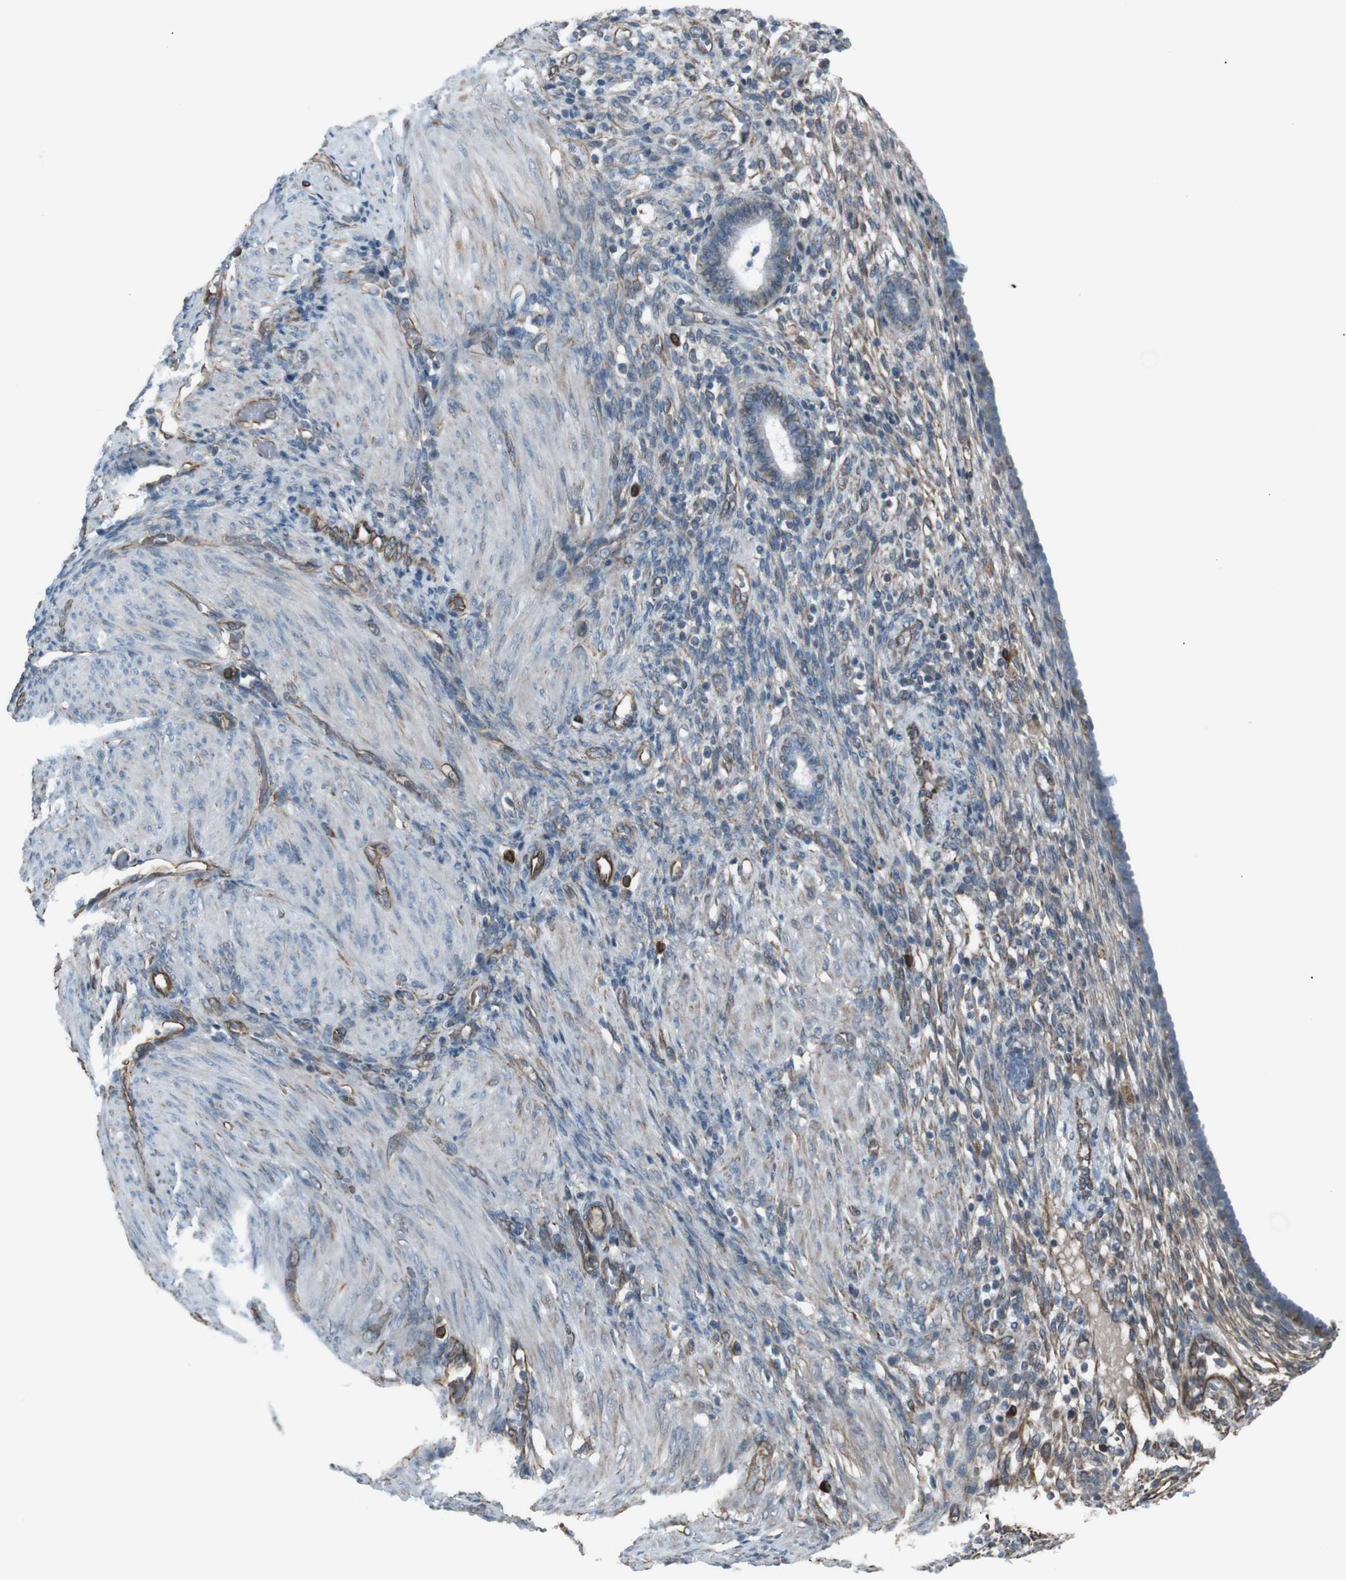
{"staining": {"intensity": "weak", "quantity": "<25%", "location": "cytoplasmic/membranous"}, "tissue": "endometrium", "cell_type": "Cells in endometrial stroma", "image_type": "normal", "snomed": [{"axis": "morphology", "description": "Normal tissue, NOS"}, {"axis": "topography", "description": "Endometrium"}], "caption": "A histopathology image of human endometrium is negative for staining in cells in endometrial stroma. Nuclei are stained in blue.", "gene": "TMEM141", "patient": {"sex": "female", "age": 72}}